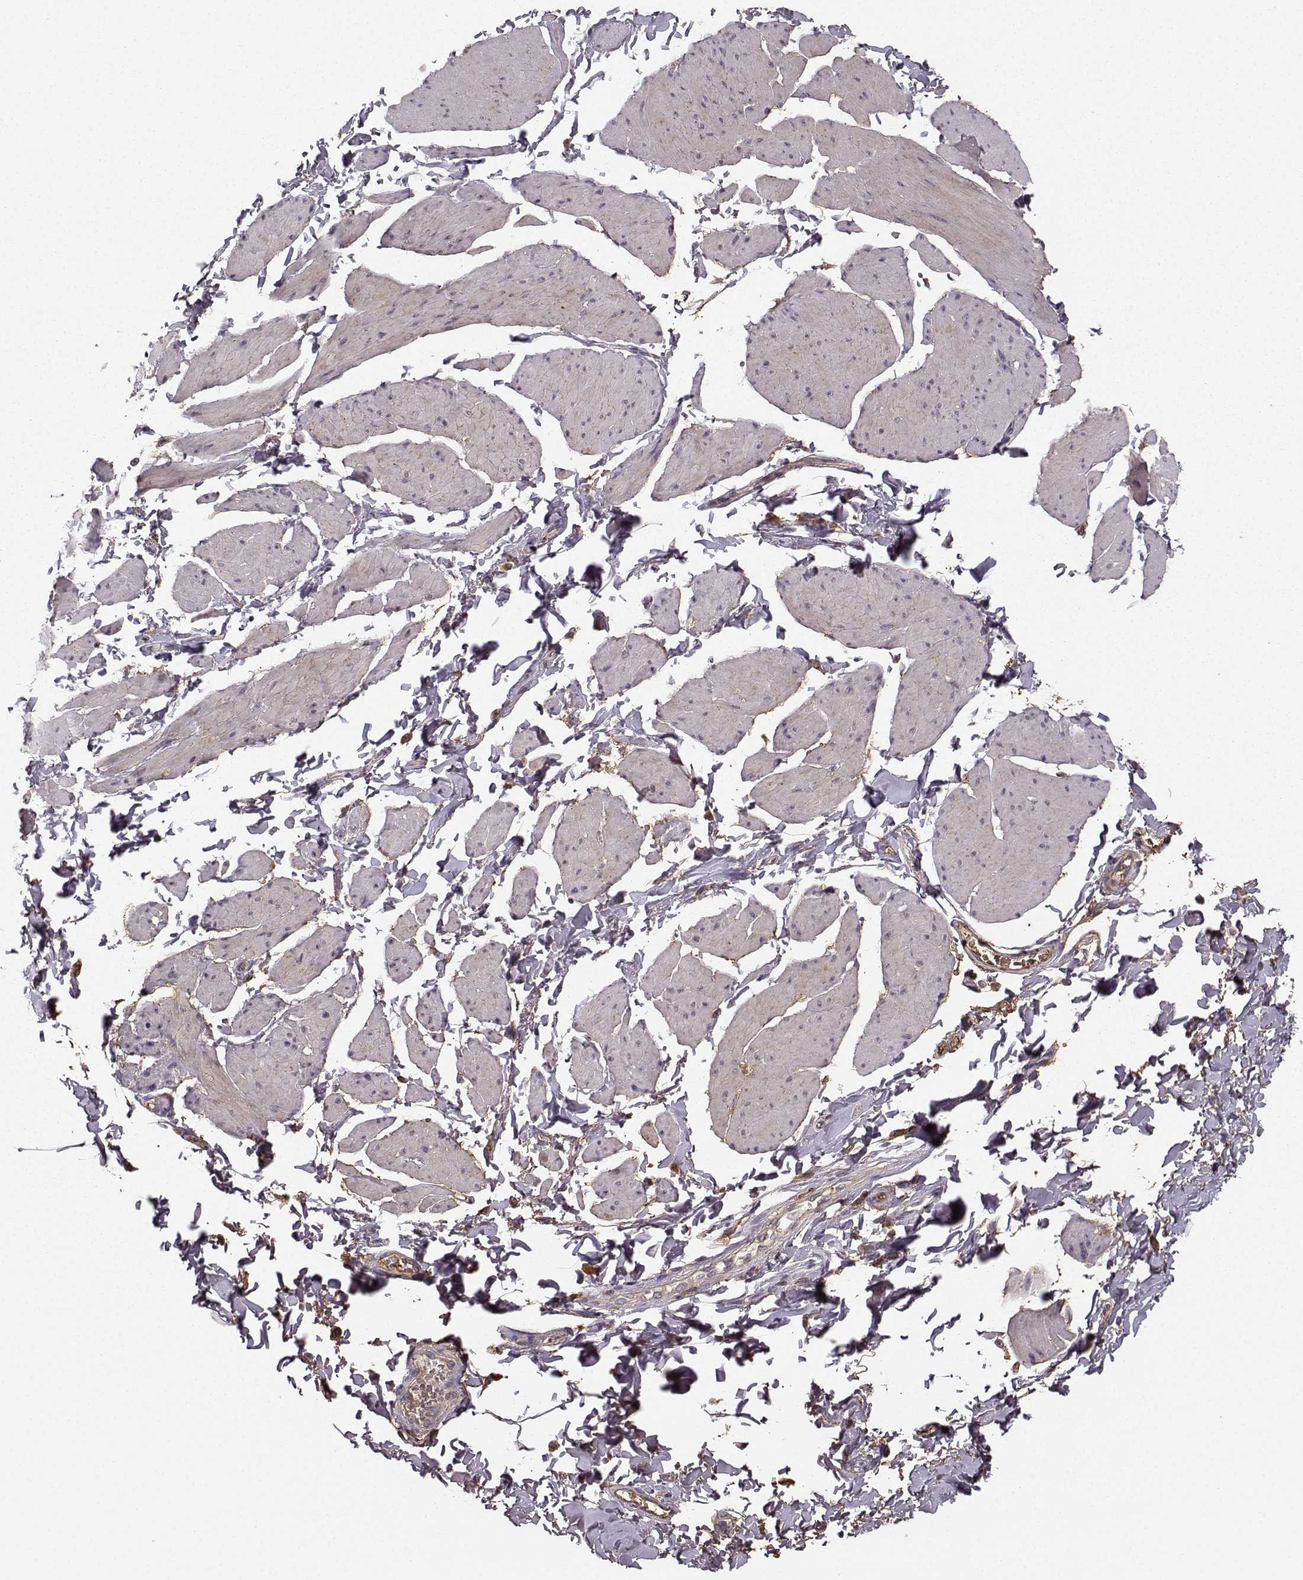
{"staining": {"intensity": "weak", "quantity": "<25%", "location": "cytoplasmic/membranous"}, "tissue": "smooth muscle", "cell_type": "Smooth muscle cells", "image_type": "normal", "snomed": [{"axis": "morphology", "description": "Normal tissue, NOS"}, {"axis": "topography", "description": "Adipose tissue"}, {"axis": "topography", "description": "Smooth muscle"}, {"axis": "topography", "description": "Peripheral nerve tissue"}], "caption": "The micrograph displays no staining of smooth muscle cells in unremarkable smooth muscle.", "gene": "WNT6", "patient": {"sex": "male", "age": 83}}